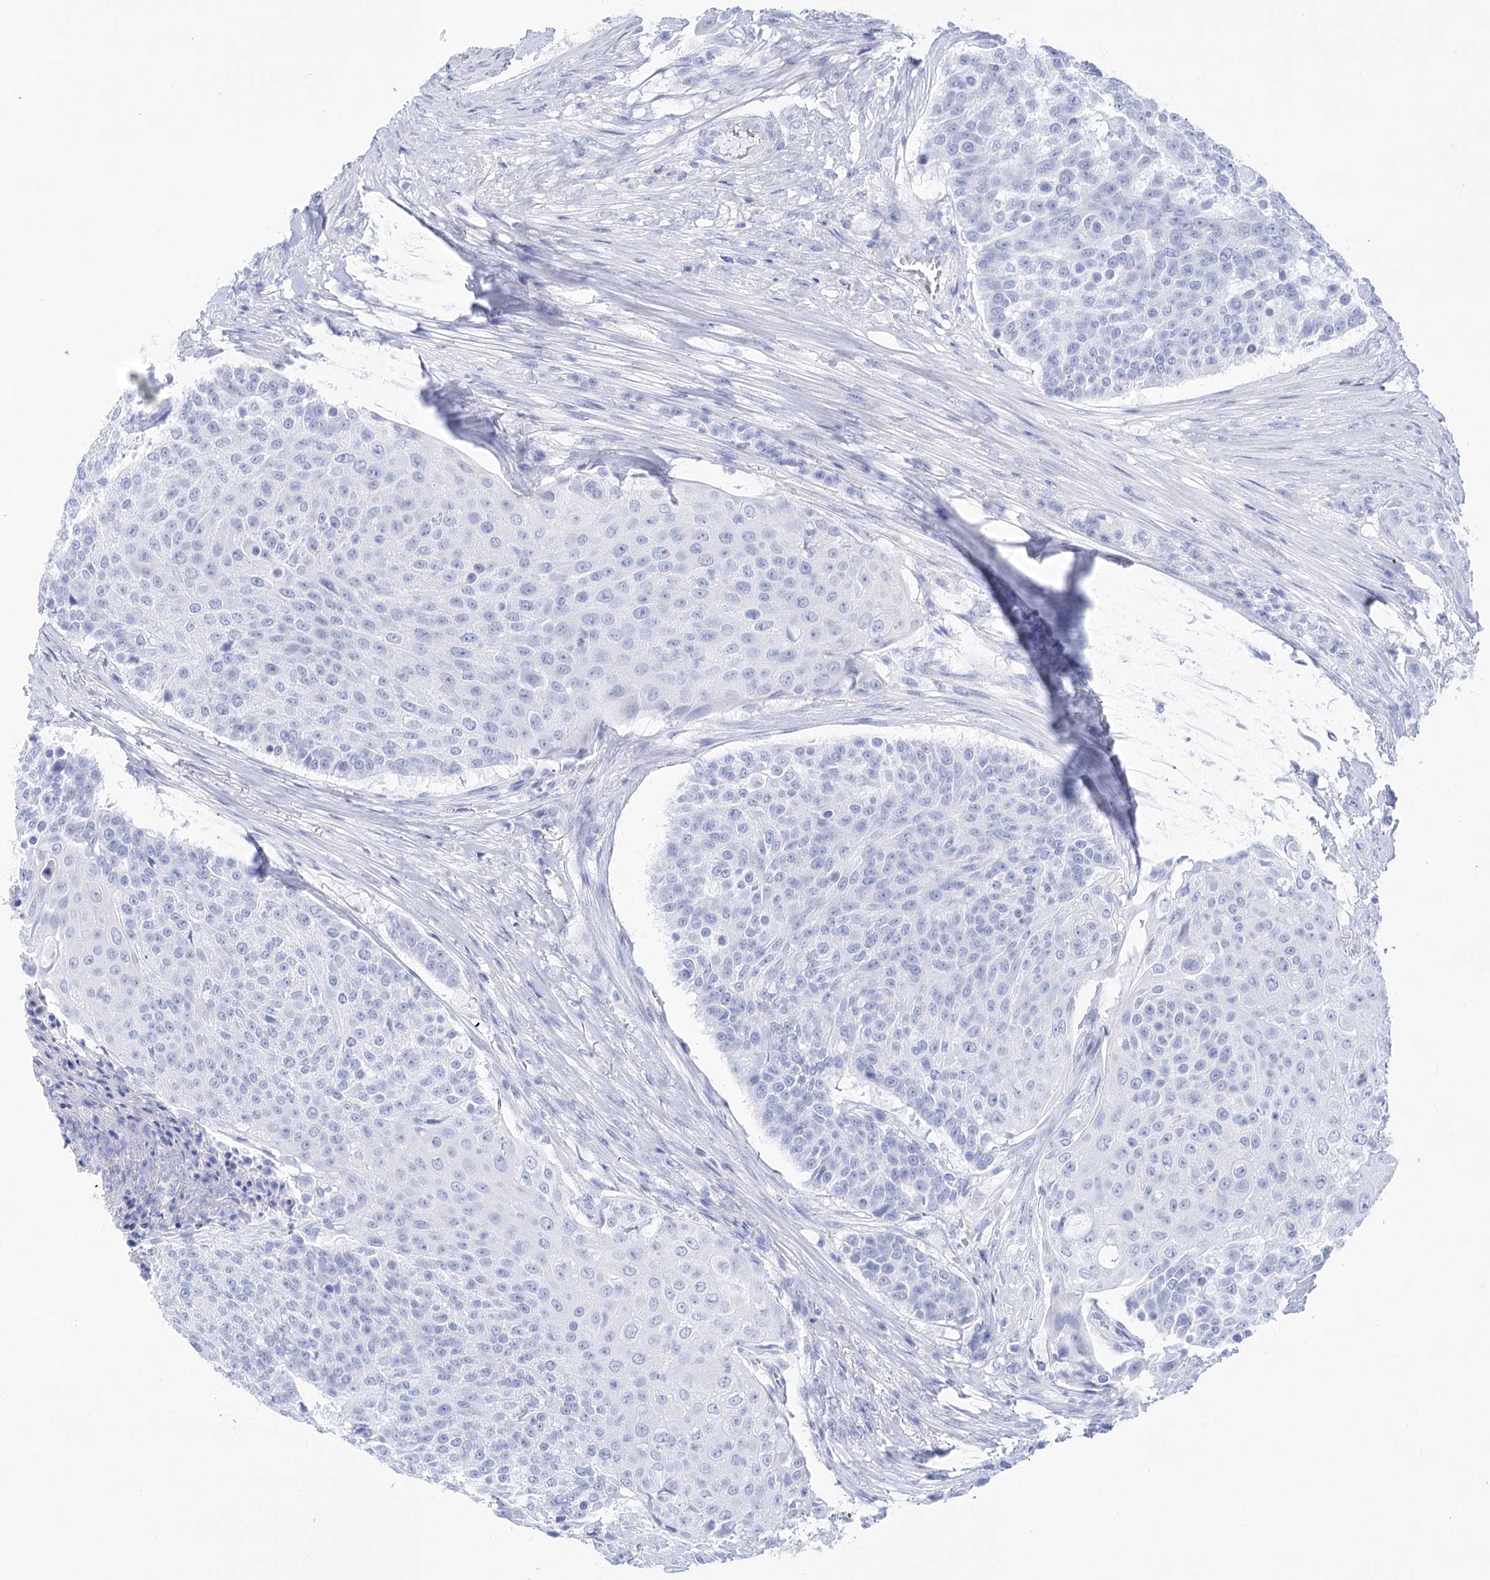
{"staining": {"intensity": "negative", "quantity": "none", "location": "none"}, "tissue": "urothelial cancer", "cell_type": "Tumor cells", "image_type": "cancer", "snomed": [{"axis": "morphology", "description": "Urothelial carcinoma, High grade"}, {"axis": "topography", "description": "Urinary bladder"}], "caption": "Immunohistochemistry histopathology image of urothelial cancer stained for a protein (brown), which reveals no staining in tumor cells.", "gene": "LALBA", "patient": {"sex": "female", "age": 63}}